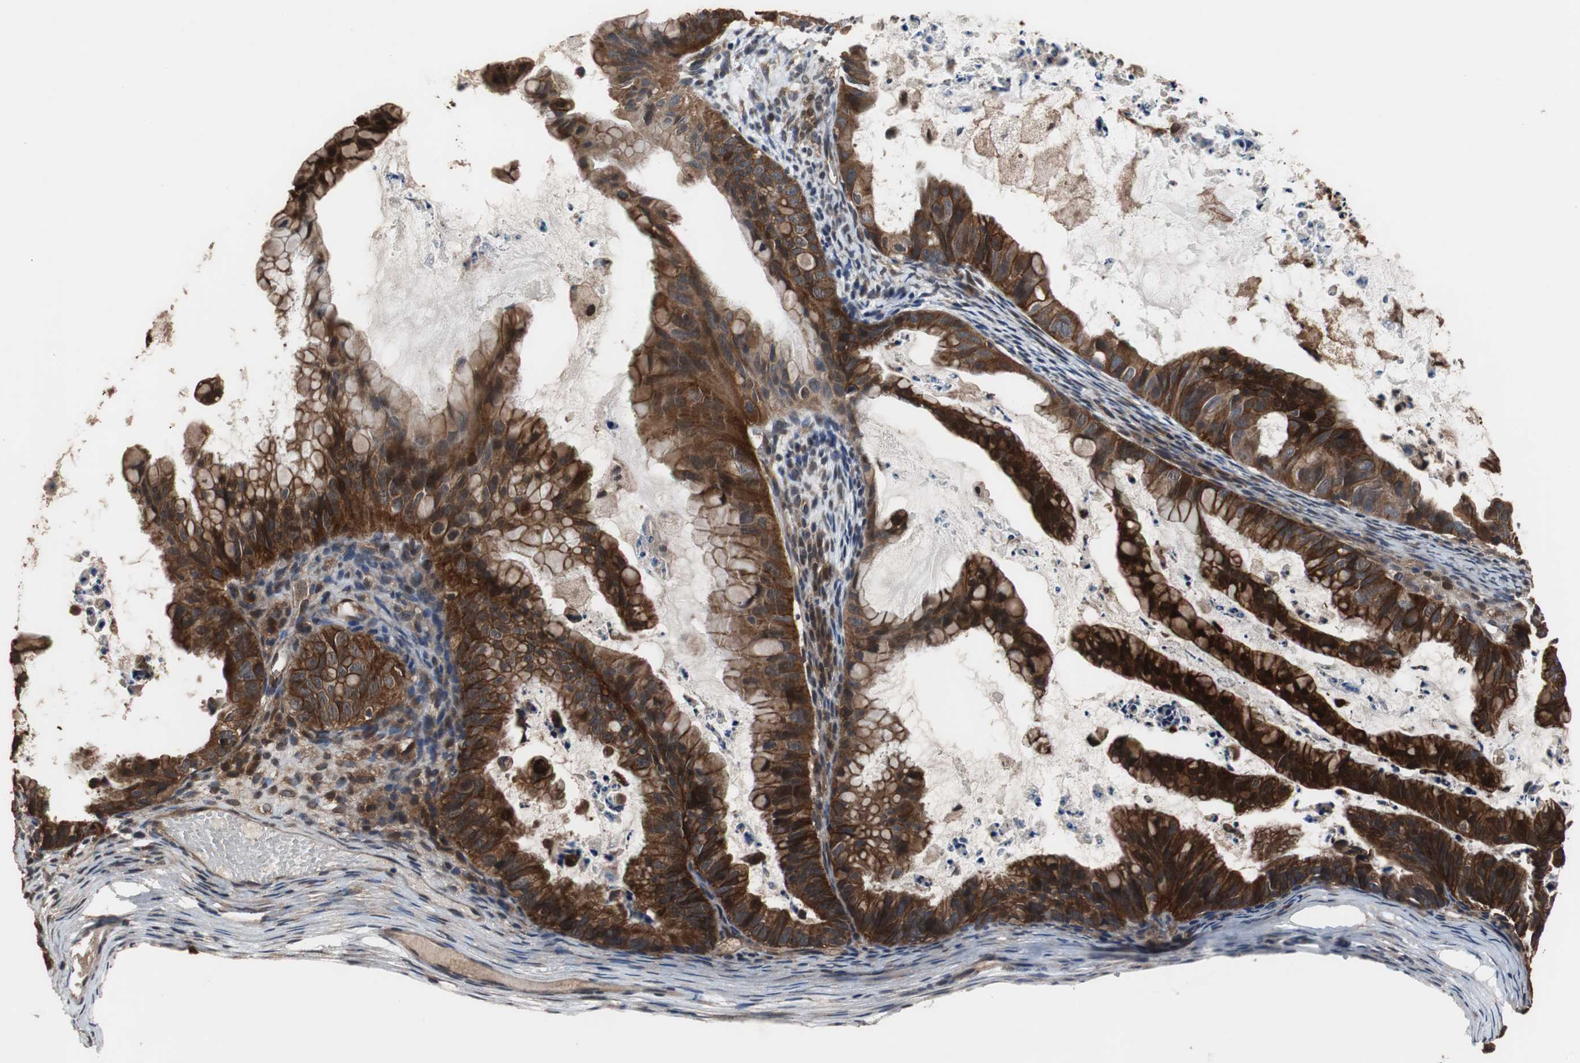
{"staining": {"intensity": "strong", "quantity": ">75%", "location": "cytoplasmic/membranous,nuclear"}, "tissue": "ovarian cancer", "cell_type": "Tumor cells", "image_type": "cancer", "snomed": [{"axis": "morphology", "description": "Cystadenocarcinoma, mucinous, NOS"}, {"axis": "topography", "description": "Ovary"}], "caption": "Immunohistochemical staining of mucinous cystadenocarcinoma (ovarian) shows strong cytoplasmic/membranous and nuclear protein expression in about >75% of tumor cells. (DAB (3,3'-diaminobenzidine) = brown stain, brightfield microscopy at high magnification).", "gene": "NDRG1", "patient": {"sex": "female", "age": 36}}